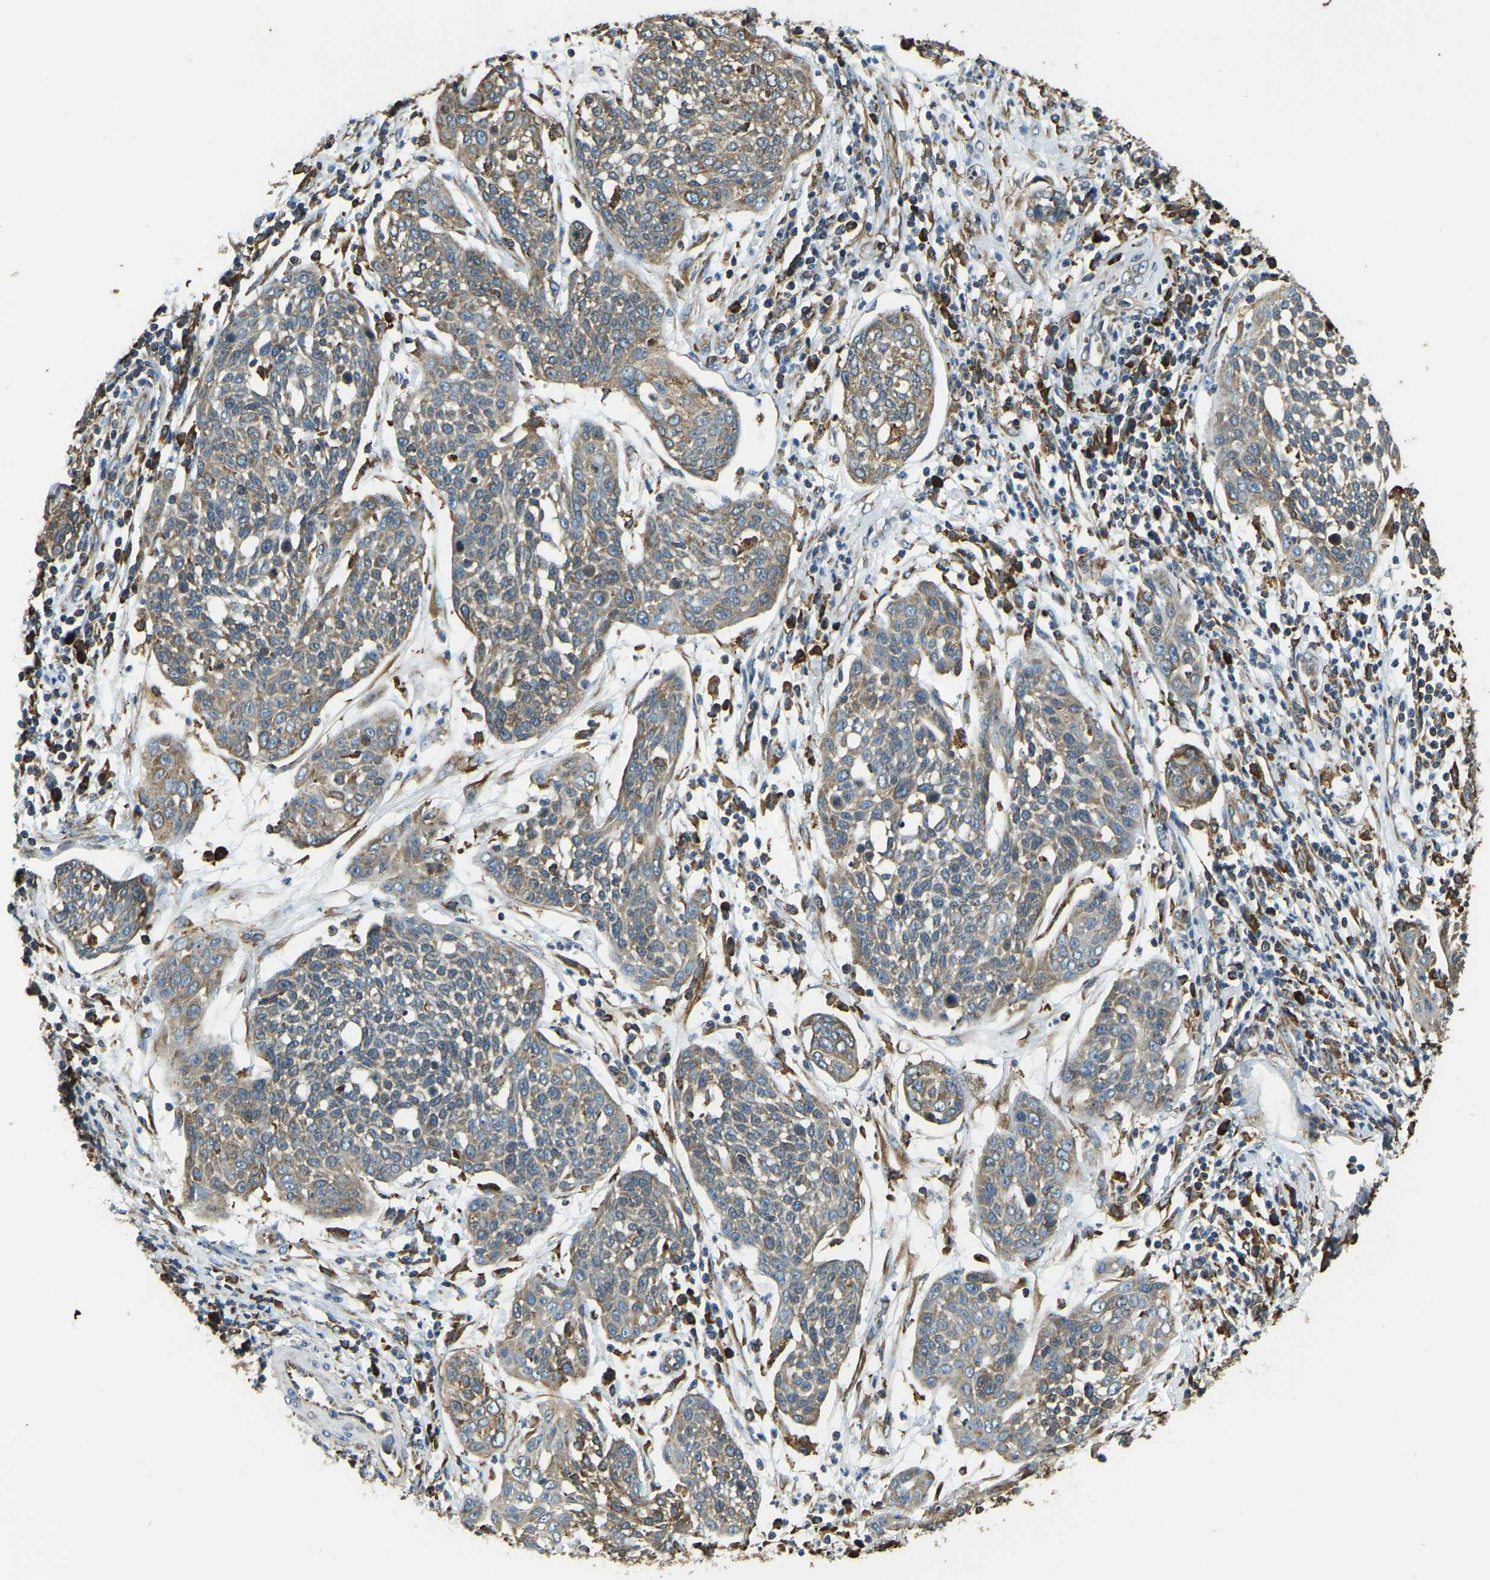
{"staining": {"intensity": "weak", "quantity": ">75%", "location": "cytoplasmic/membranous"}, "tissue": "cervical cancer", "cell_type": "Tumor cells", "image_type": "cancer", "snomed": [{"axis": "morphology", "description": "Squamous cell carcinoma, NOS"}, {"axis": "topography", "description": "Cervix"}], "caption": "Squamous cell carcinoma (cervical) stained with DAB (3,3'-diaminobenzidine) immunohistochemistry shows low levels of weak cytoplasmic/membranous staining in about >75% of tumor cells.", "gene": "RNF115", "patient": {"sex": "female", "age": 34}}